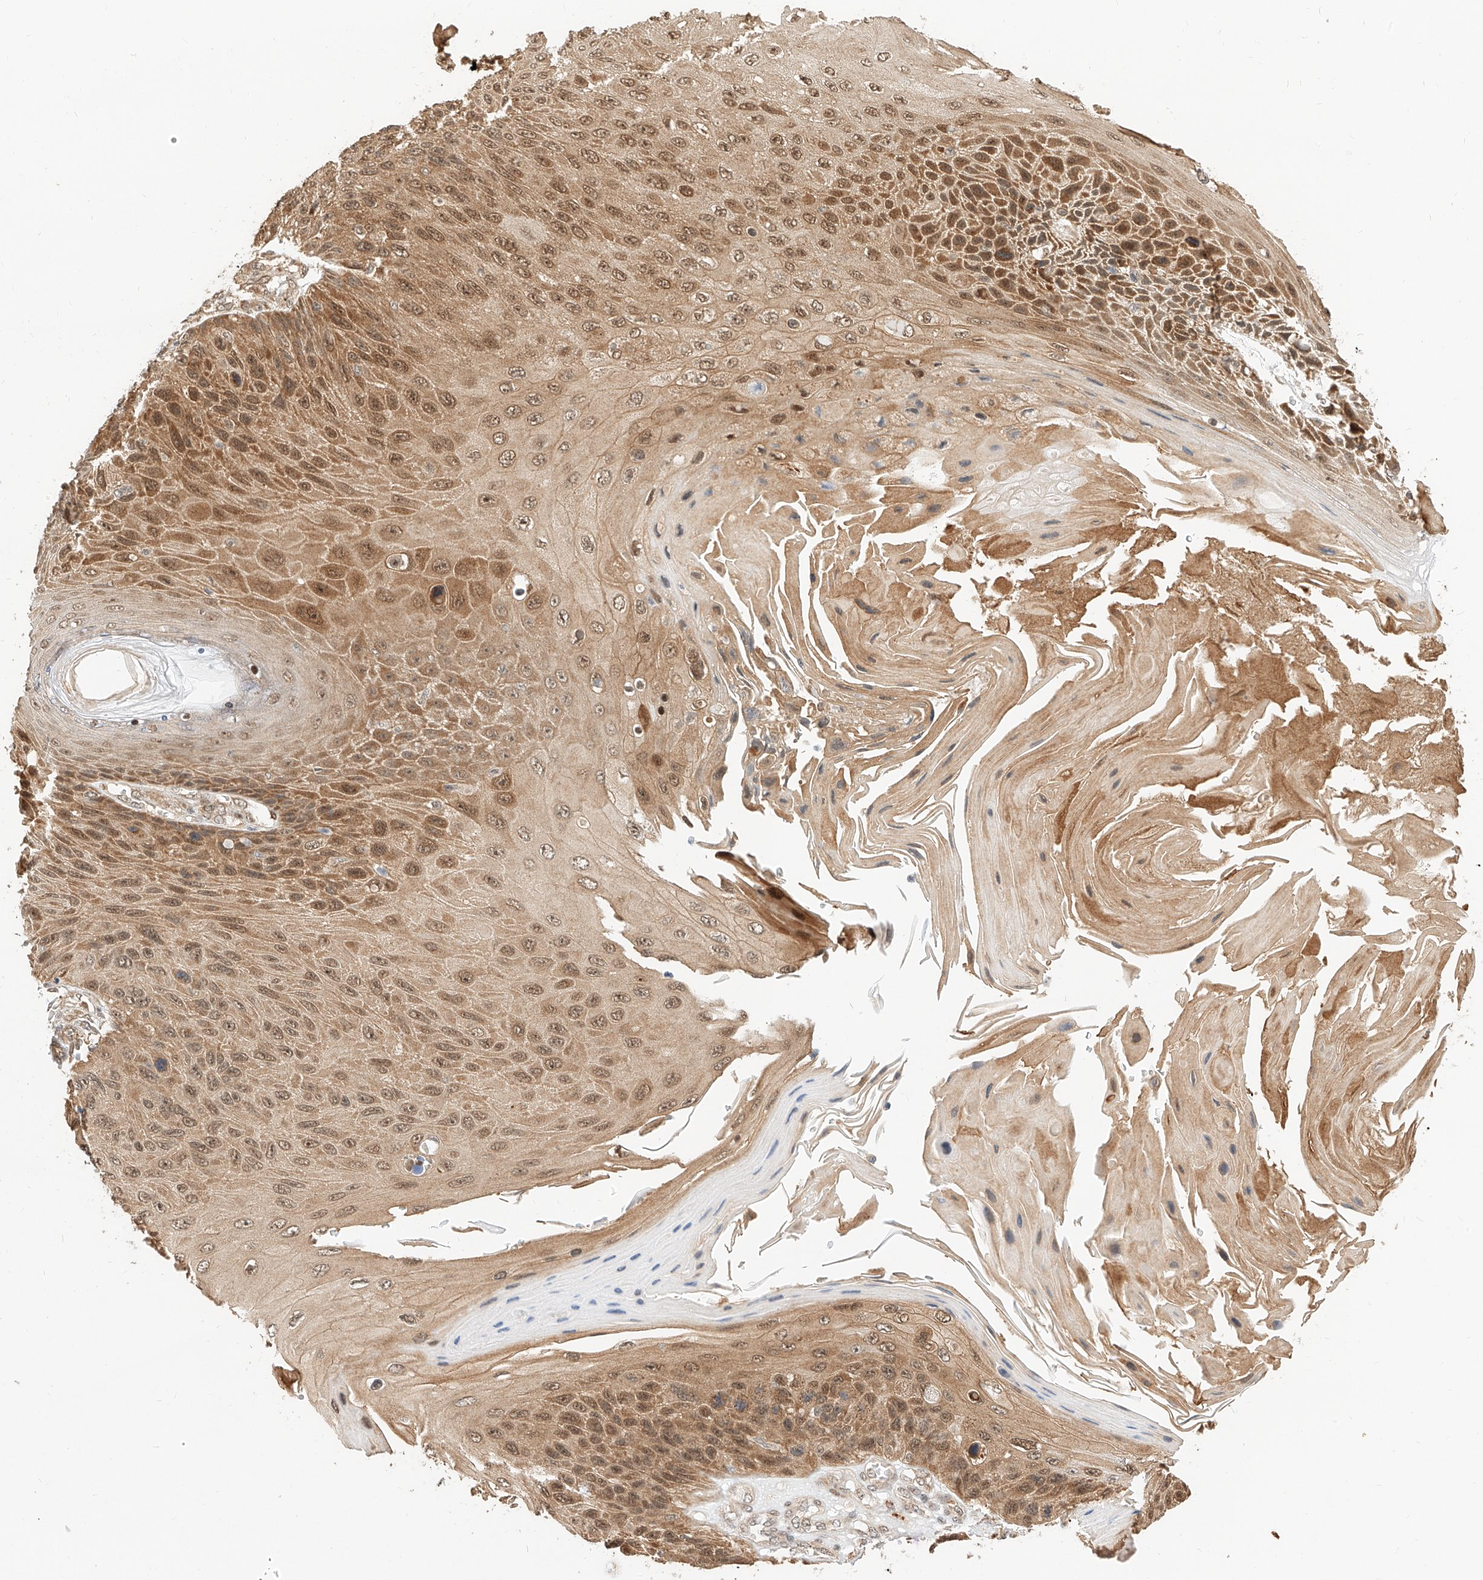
{"staining": {"intensity": "moderate", "quantity": ">75%", "location": "cytoplasmic/membranous,nuclear"}, "tissue": "skin cancer", "cell_type": "Tumor cells", "image_type": "cancer", "snomed": [{"axis": "morphology", "description": "Squamous cell carcinoma, NOS"}, {"axis": "topography", "description": "Skin"}], "caption": "Immunohistochemical staining of human skin cancer displays medium levels of moderate cytoplasmic/membranous and nuclear protein staining in approximately >75% of tumor cells.", "gene": "EIF4H", "patient": {"sex": "female", "age": 88}}